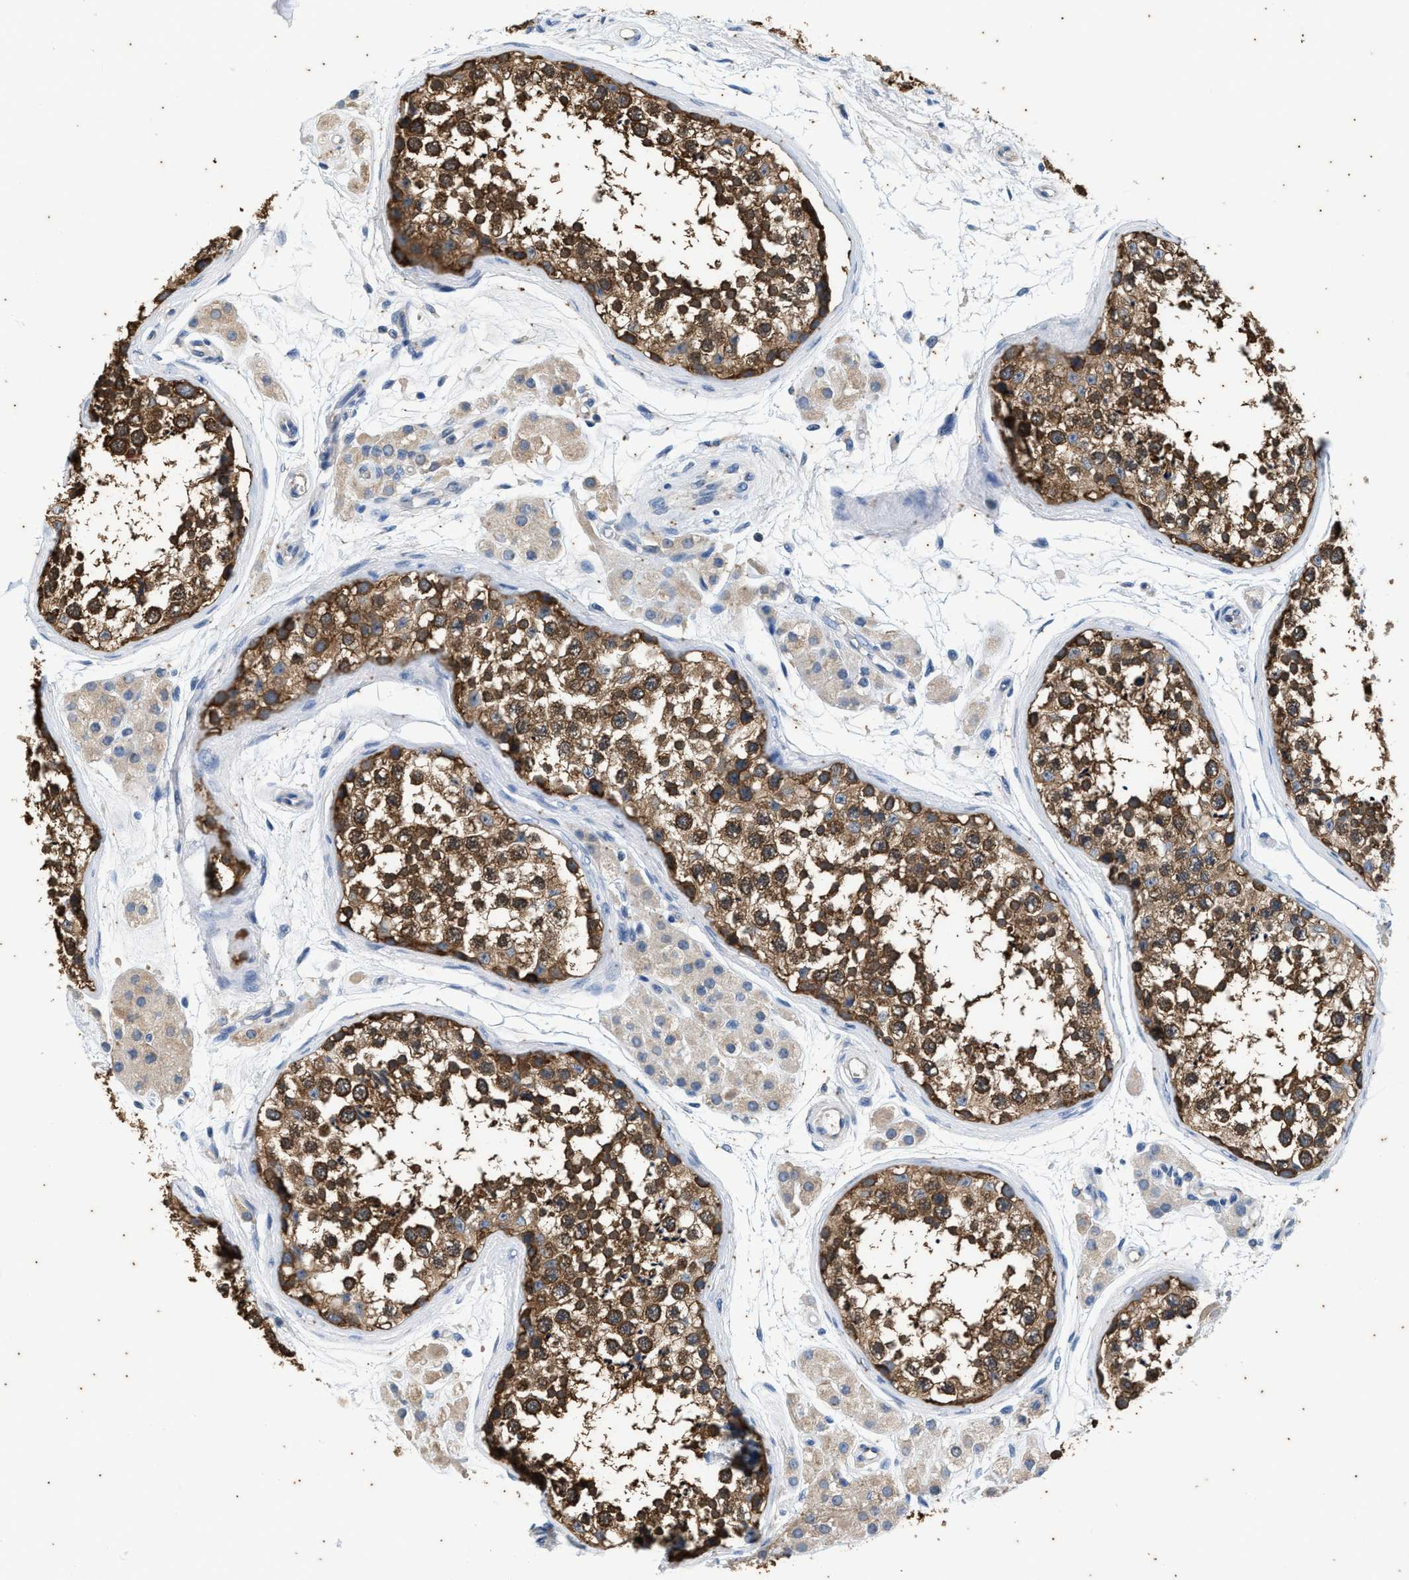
{"staining": {"intensity": "strong", "quantity": ">75%", "location": "cytoplasmic/membranous"}, "tissue": "testis", "cell_type": "Cells in seminiferous ducts", "image_type": "normal", "snomed": [{"axis": "morphology", "description": "Normal tissue, NOS"}, {"axis": "topography", "description": "Testis"}], "caption": "This histopathology image demonstrates IHC staining of unremarkable human testis, with high strong cytoplasmic/membranous staining in approximately >75% of cells in seminiferous ducts.", "gene": "COX19", "patient": {"sex": "male", "age": 56}}